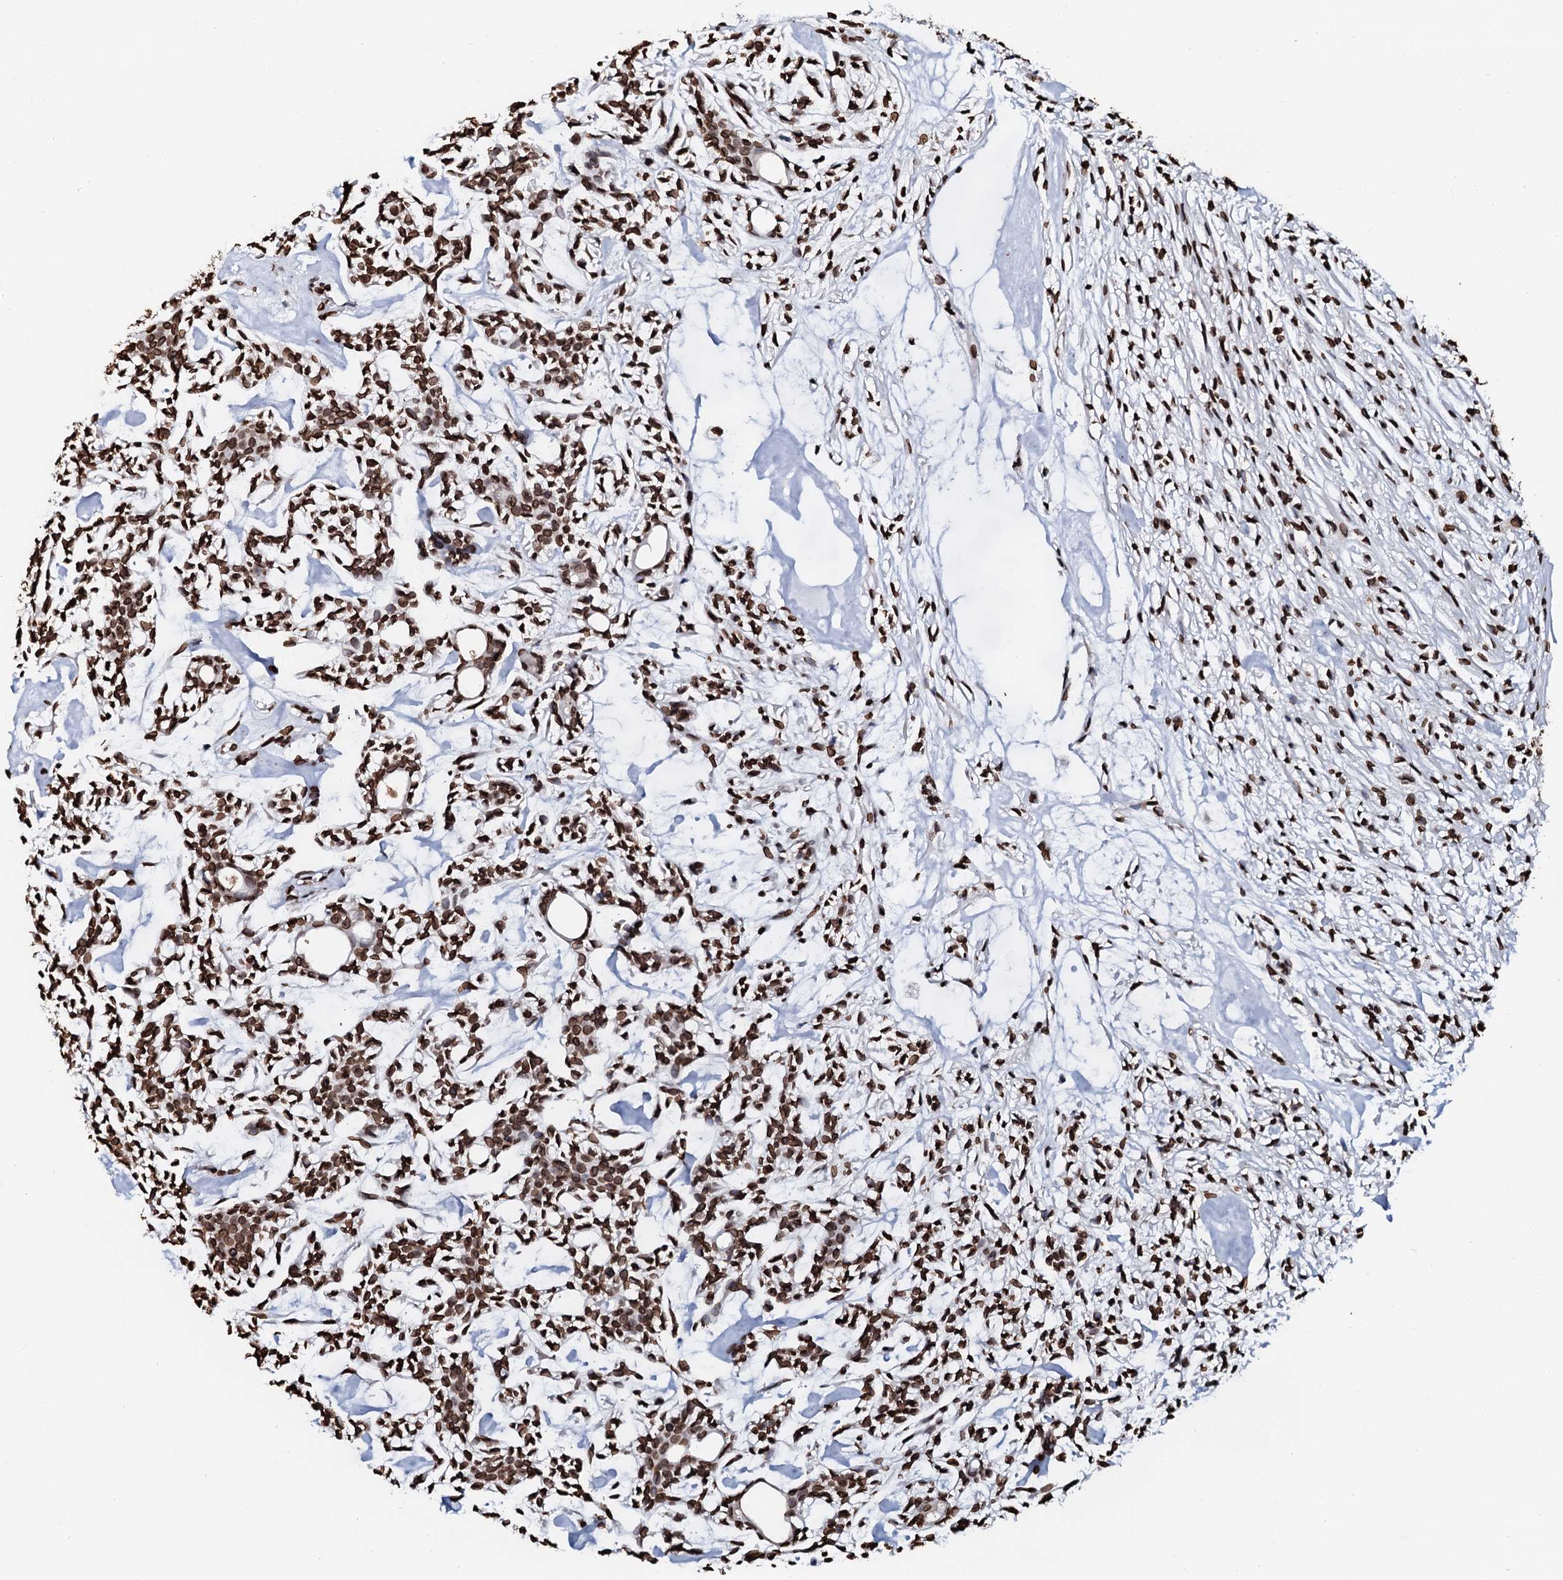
{"staining": {"intensity": "strong", "quantity": ">75%", "location": "nuclear"}, "tissue": "head and neck cancer", "cell_type": "Tumor cells", "image_type": "cancer", "snomed": [{"axis": "morphology", "description": "Adenocarcinoma, NOS"}, {"axis": "topography", "description": "Salivary gland"}, {"axis": "topography", "description": "Head-Neck"}], "caption": "Head and neck cancer (adenocarcinoma) stained for a protein demonstrates strong nuclear positivity in tumor cells.", "gene": "KATNAL2", "patient": {"sex": "male", "age": 55}}